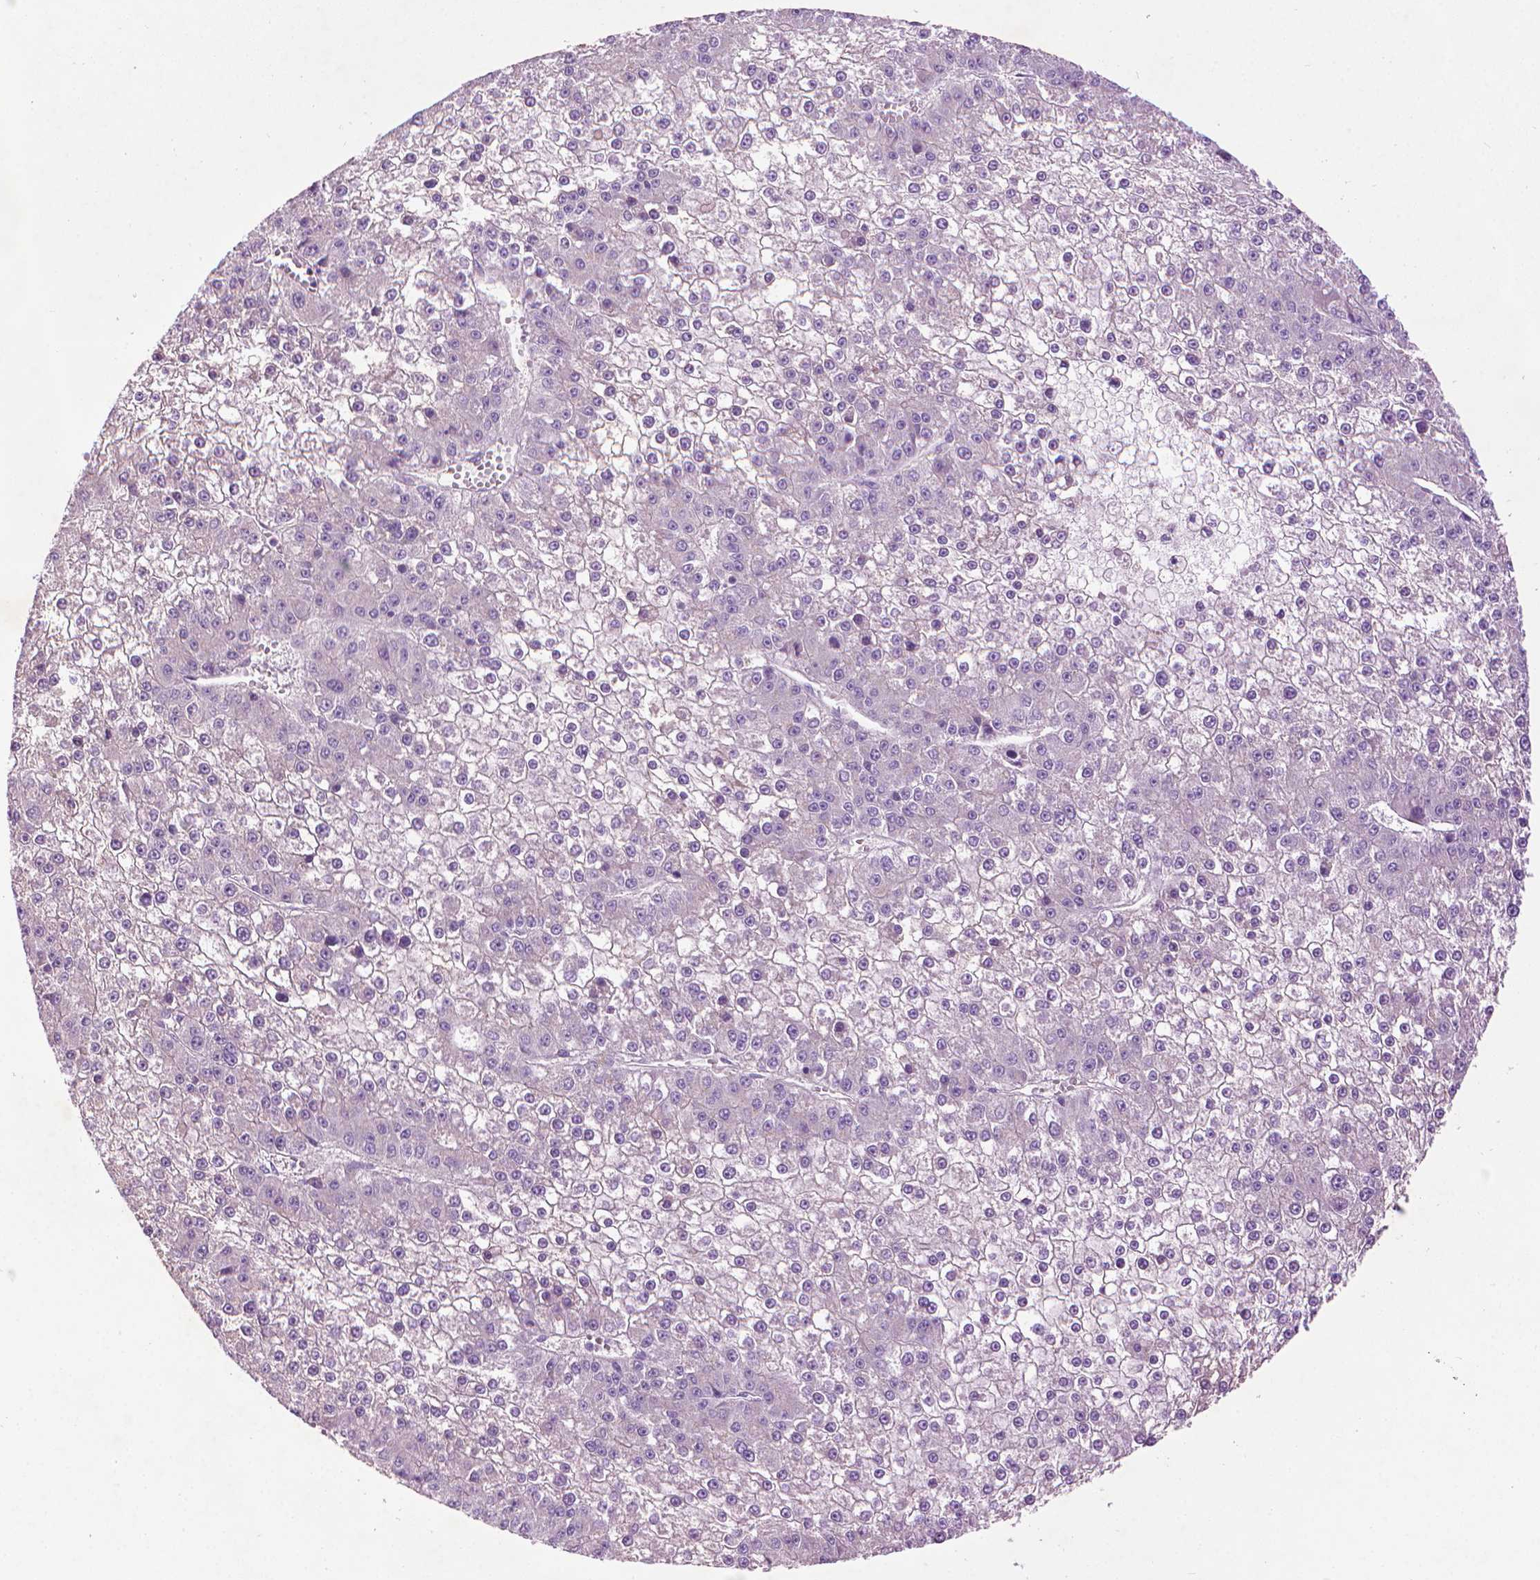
{"staining": {"intensity": "negative", "quantity": "none", "location": "none"}, "tissue": "liver cancer", "cell_type": "Tumor cells", "image_type": "cancer", "snomed": [{"axis": "morphology", "description": "Carcinoma, Hepatocellular, NOS"}, {"axis": "topography", "description": "Liver"}], "caption": "Tumor cells are negative for brown protein staining in liver cancer (hepatocellular carcinoma).", "gene": "AQP10", "patient": {"sex": "female", "age": 73}}